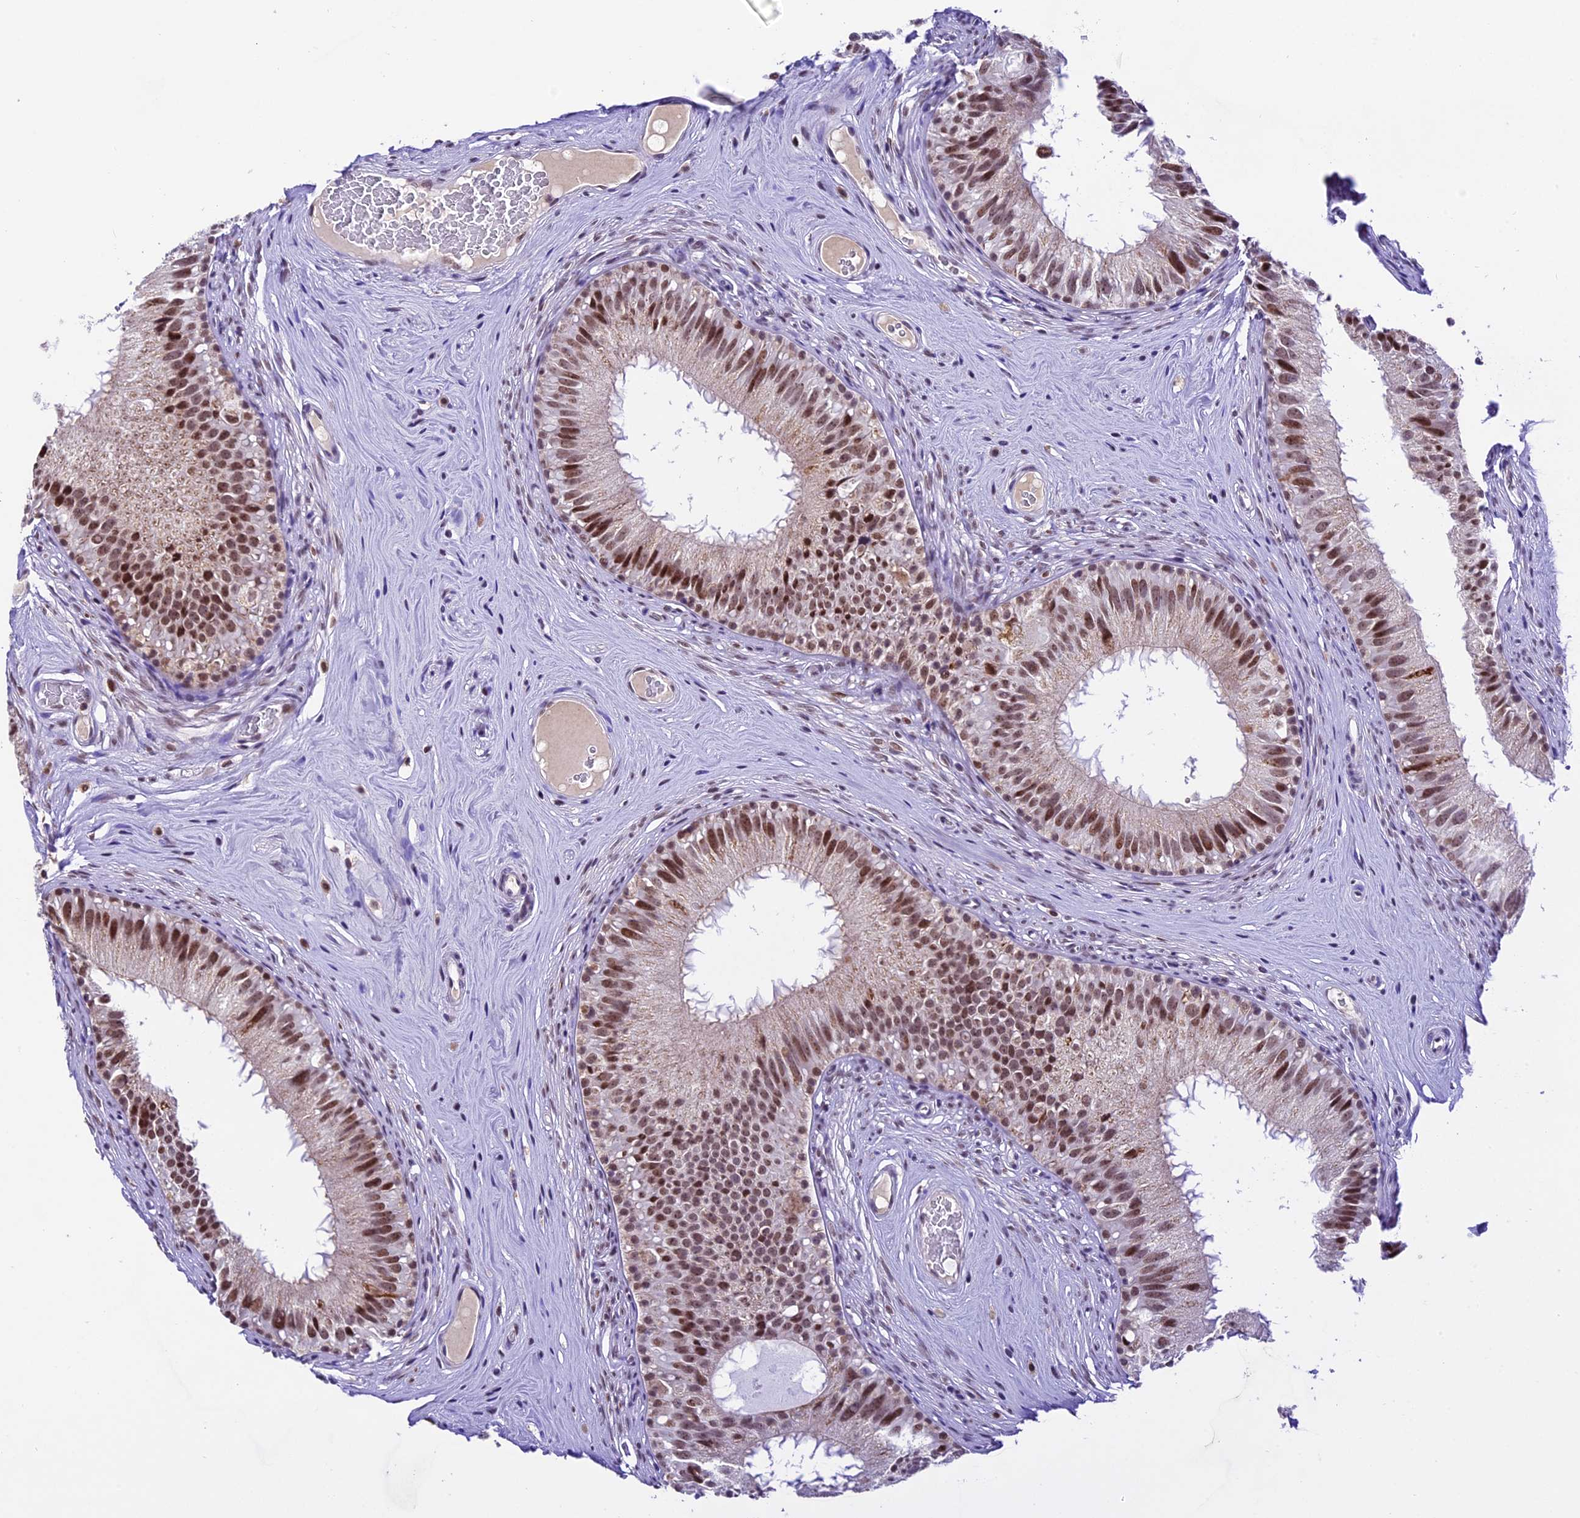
{"staining": {"intensity": "moderate", "quantity": ">75%", "location": "nuclear"}, "tissue": "epididymis", "cell_type": "Glandular cells", "image_type": "normal", "snomed": [{"axis": "morphology", "description": "Normal tissue, NOS"}, {"axis": "topography", "description": "Epididymis"}], "caption": "Protein expression by immunohistochemistry exhibits moderate nuclear positivity in about >75% of glandular cells in benign epididymis.", "gene": "CARS2", "patient": {"sex": "male", "age": 45}}